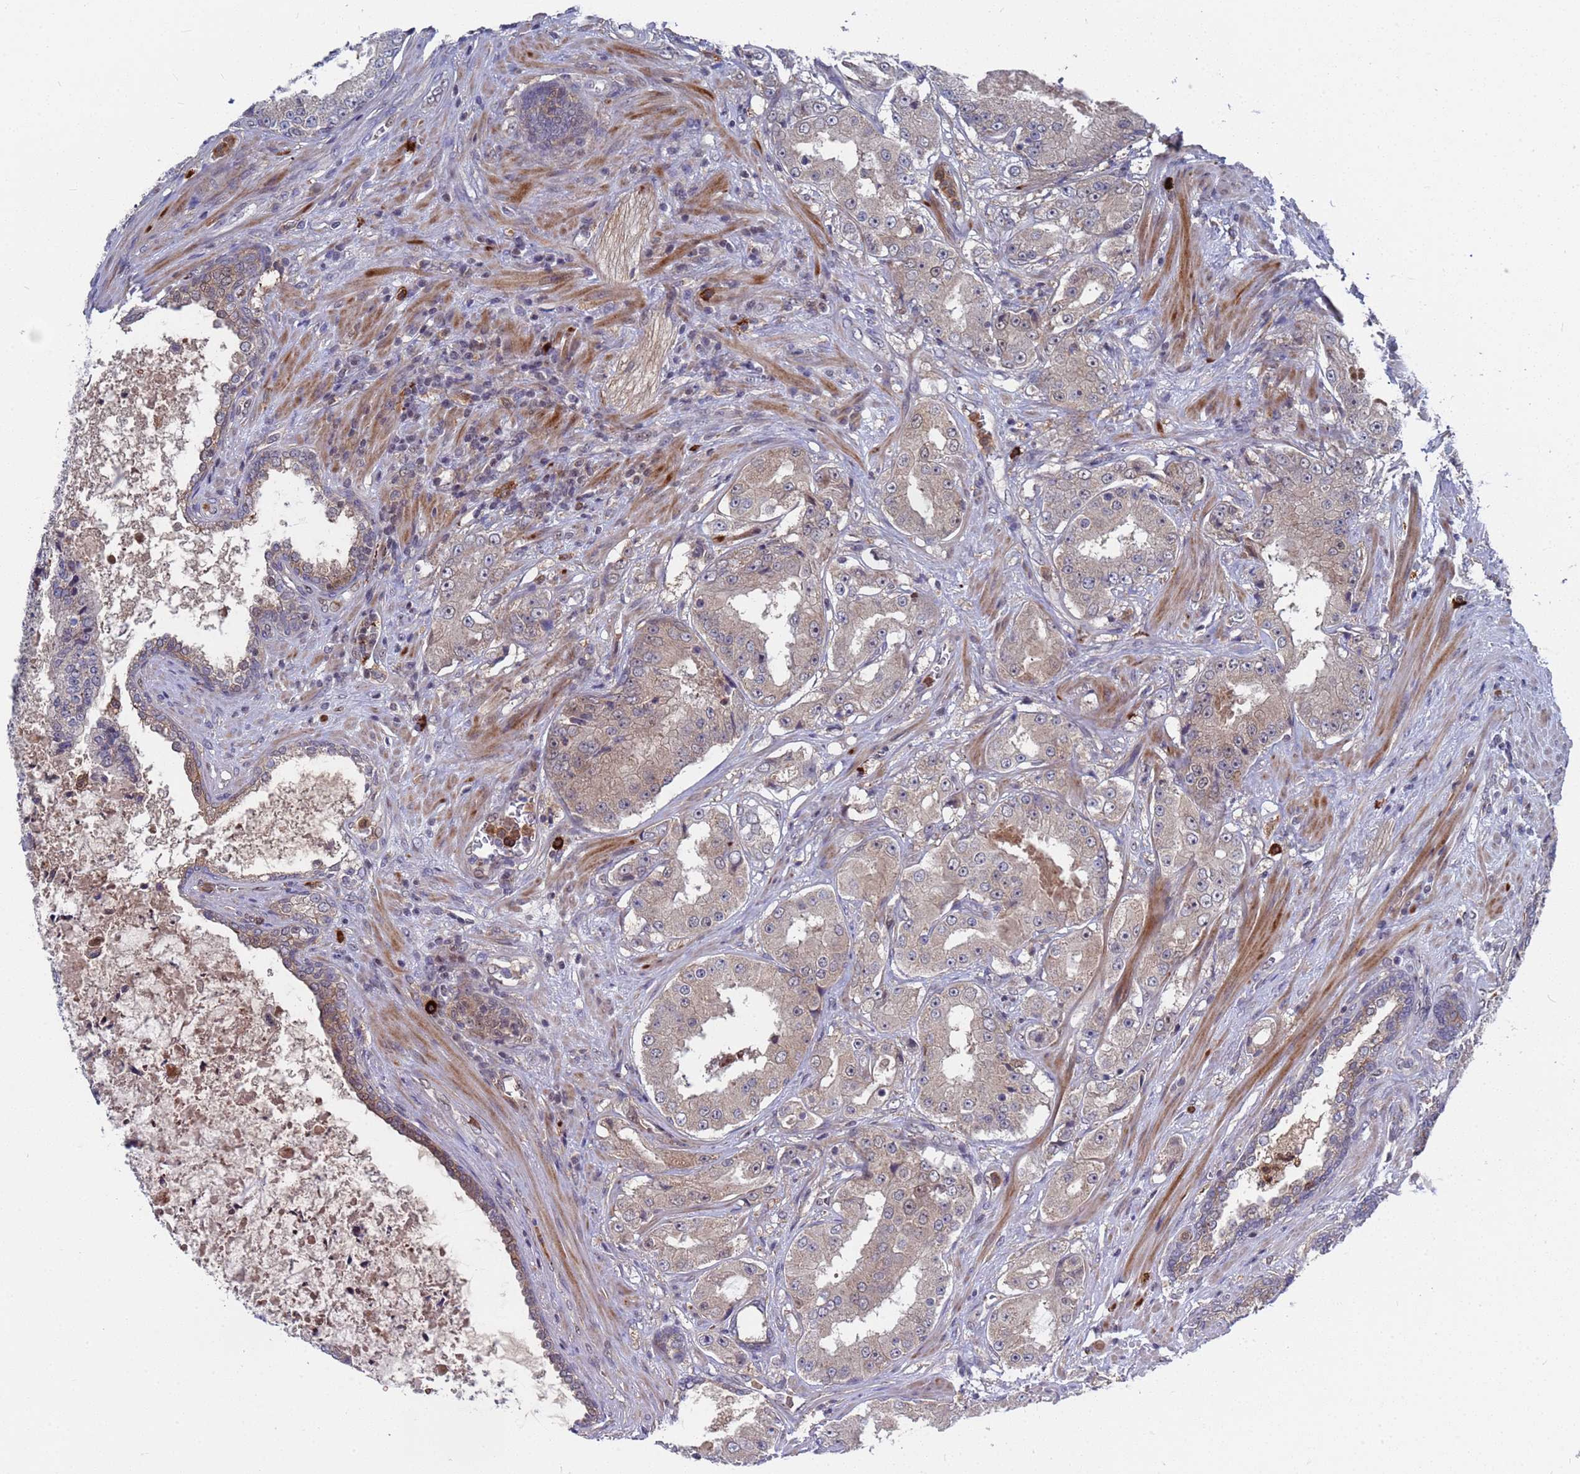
{"staining": {"intensity": "negative", "quantity": "none", "location": "none"}, "tissue": "prostate cancer", "cell_type": "Tumor cells", "image_type": "cancer", "snomed": [{"axis": "morphology", "description": "Adenocarcinoma, High grade"}, {"axis": "topography", "description": "Prostate"}], "caption": "Adenocarcinoma (high-grade) (prostate) was stained to show a protein in brown. There is no significant positivity in tumor cells.", "gene": "TMBIM6", "patient": {"sex": "male", "age": 73}}